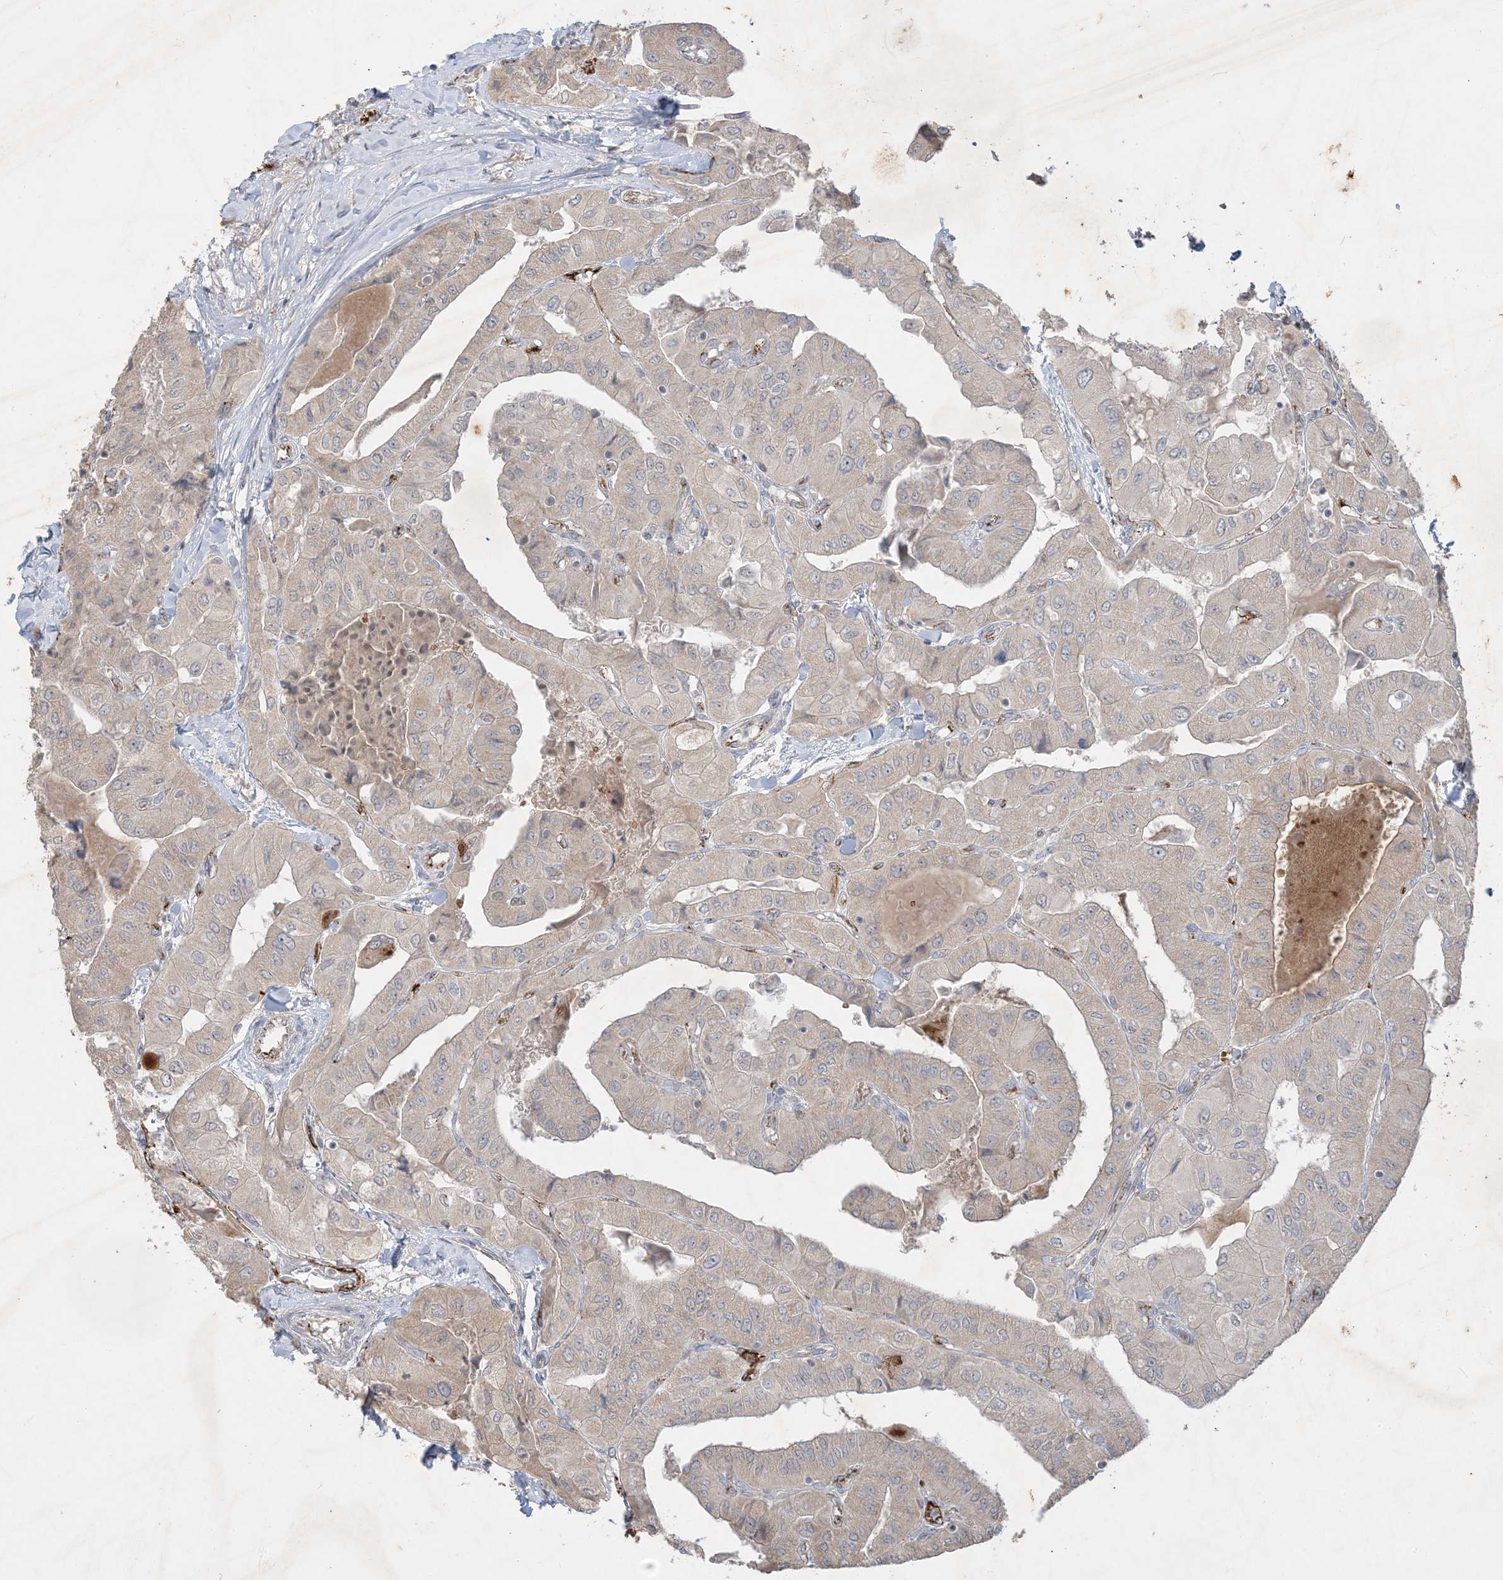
{"staining": {"intensity": "negative", "quantity": "none", "location": "none"}, "tissue": "thyroid cancer", "cell_type": "Tumor cells", "image_type": "cancer", "snomed": [{"axis": "morphology", "description": "Papillary adenocarcinoma, NOS"}, {"axis": "topography", "description": "Thyroid gland"}], "caption": "An image of human thyroid cancer (papillary adenocarcinoma) is negative for staining in tumor cells. The staining is performed using DAB brown chromogen with nuclei counter-stained in using hematoxylin.", "gene": "PRSS36", "patient": {"sex": "female", "age": 59}}